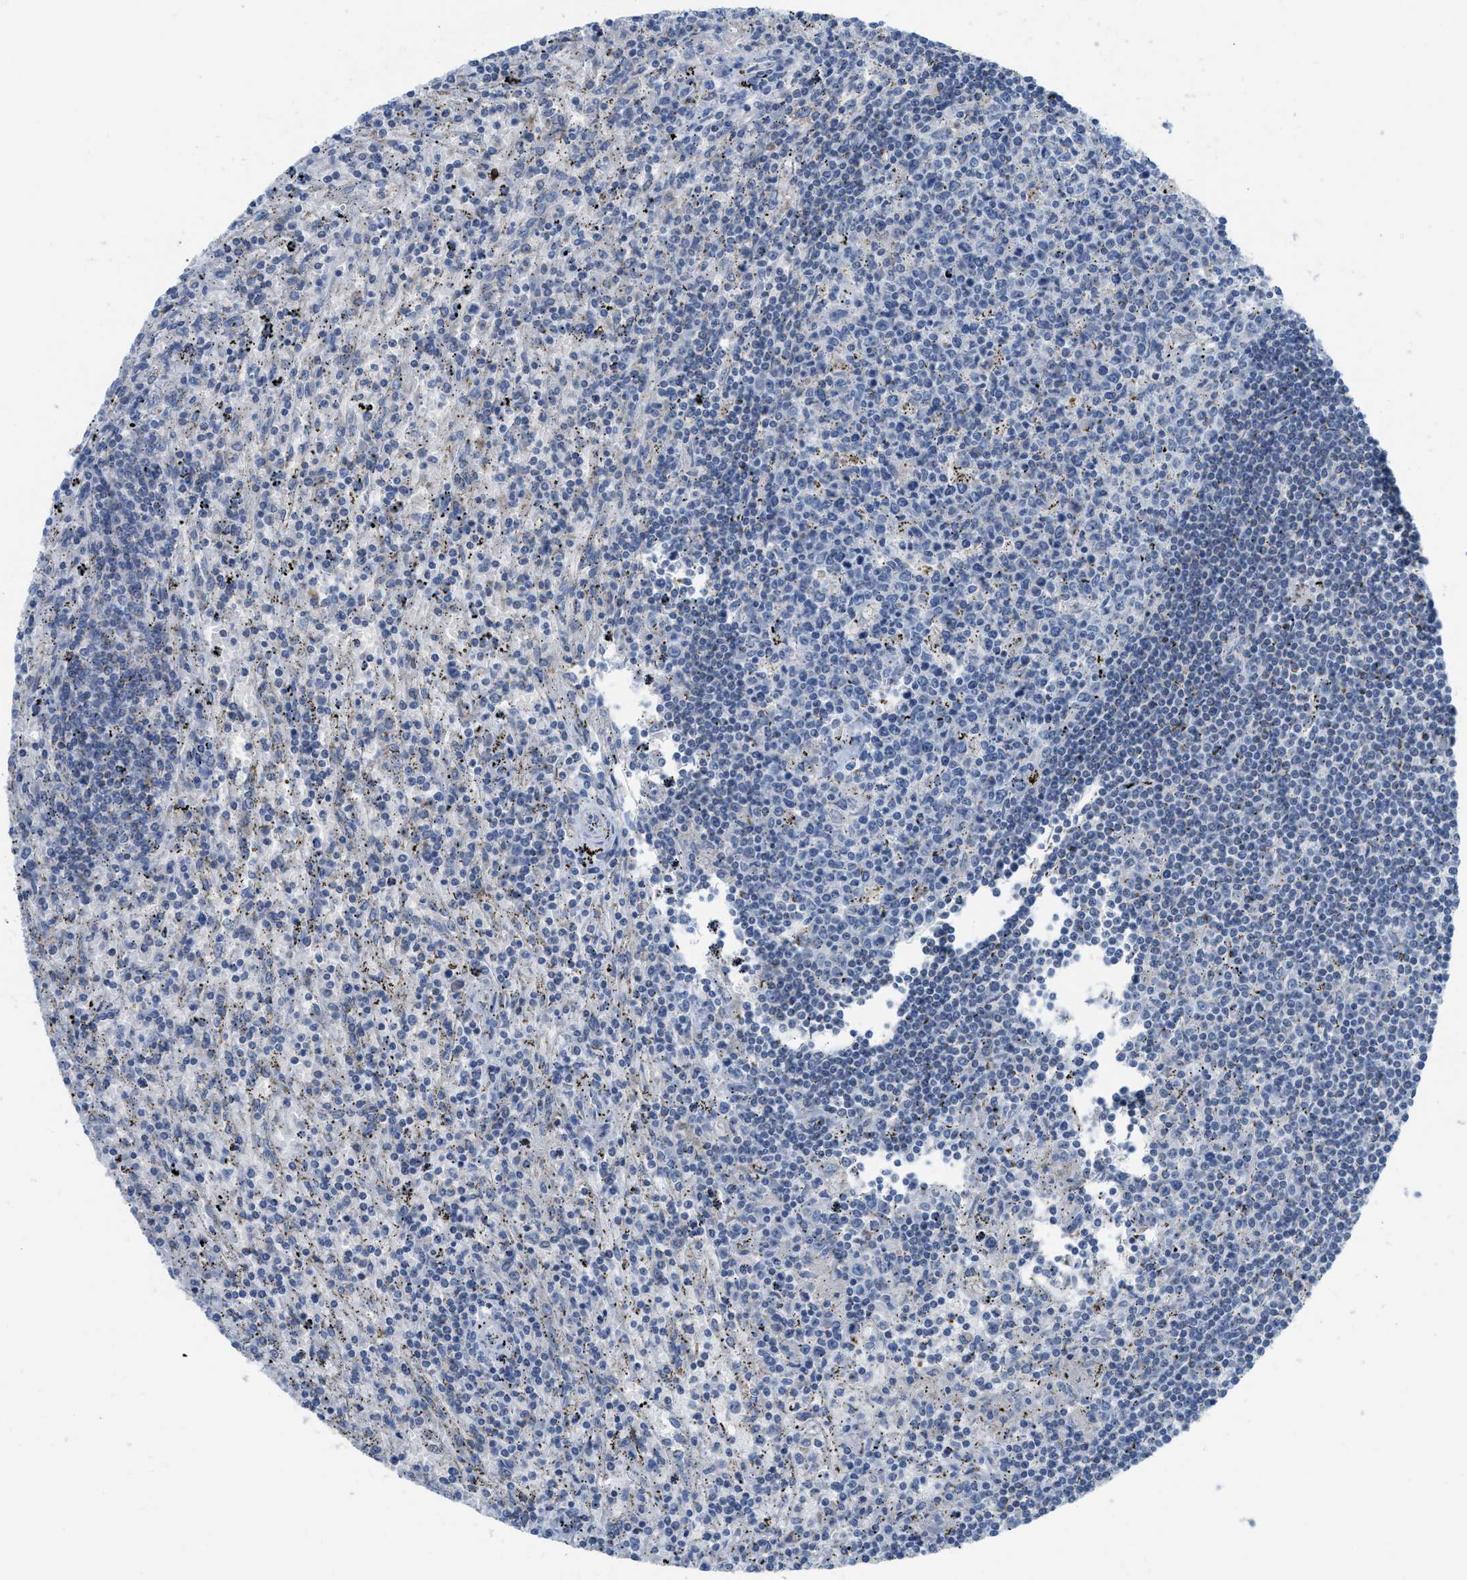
{"staining": {"intensity": "negative", "quantity": "none", "location": "none"}, "tissue": "lymphoma", "cell_type": "Tumor cells", "image_type": "cancer", "snomed": [{"axis": "morphology", "description": "Malignant lymphoma, non-Hodgkin's type, Low grade"}, {"axis": "topography", "description": "Spleen"}], "caption": "Immunohistochemistry micrograph of human lymphoma stained for a protein (brown), which displays no staining in tumor cells.", "gene": "GATD3", "patient": {"sex": "male", "age": 76}}